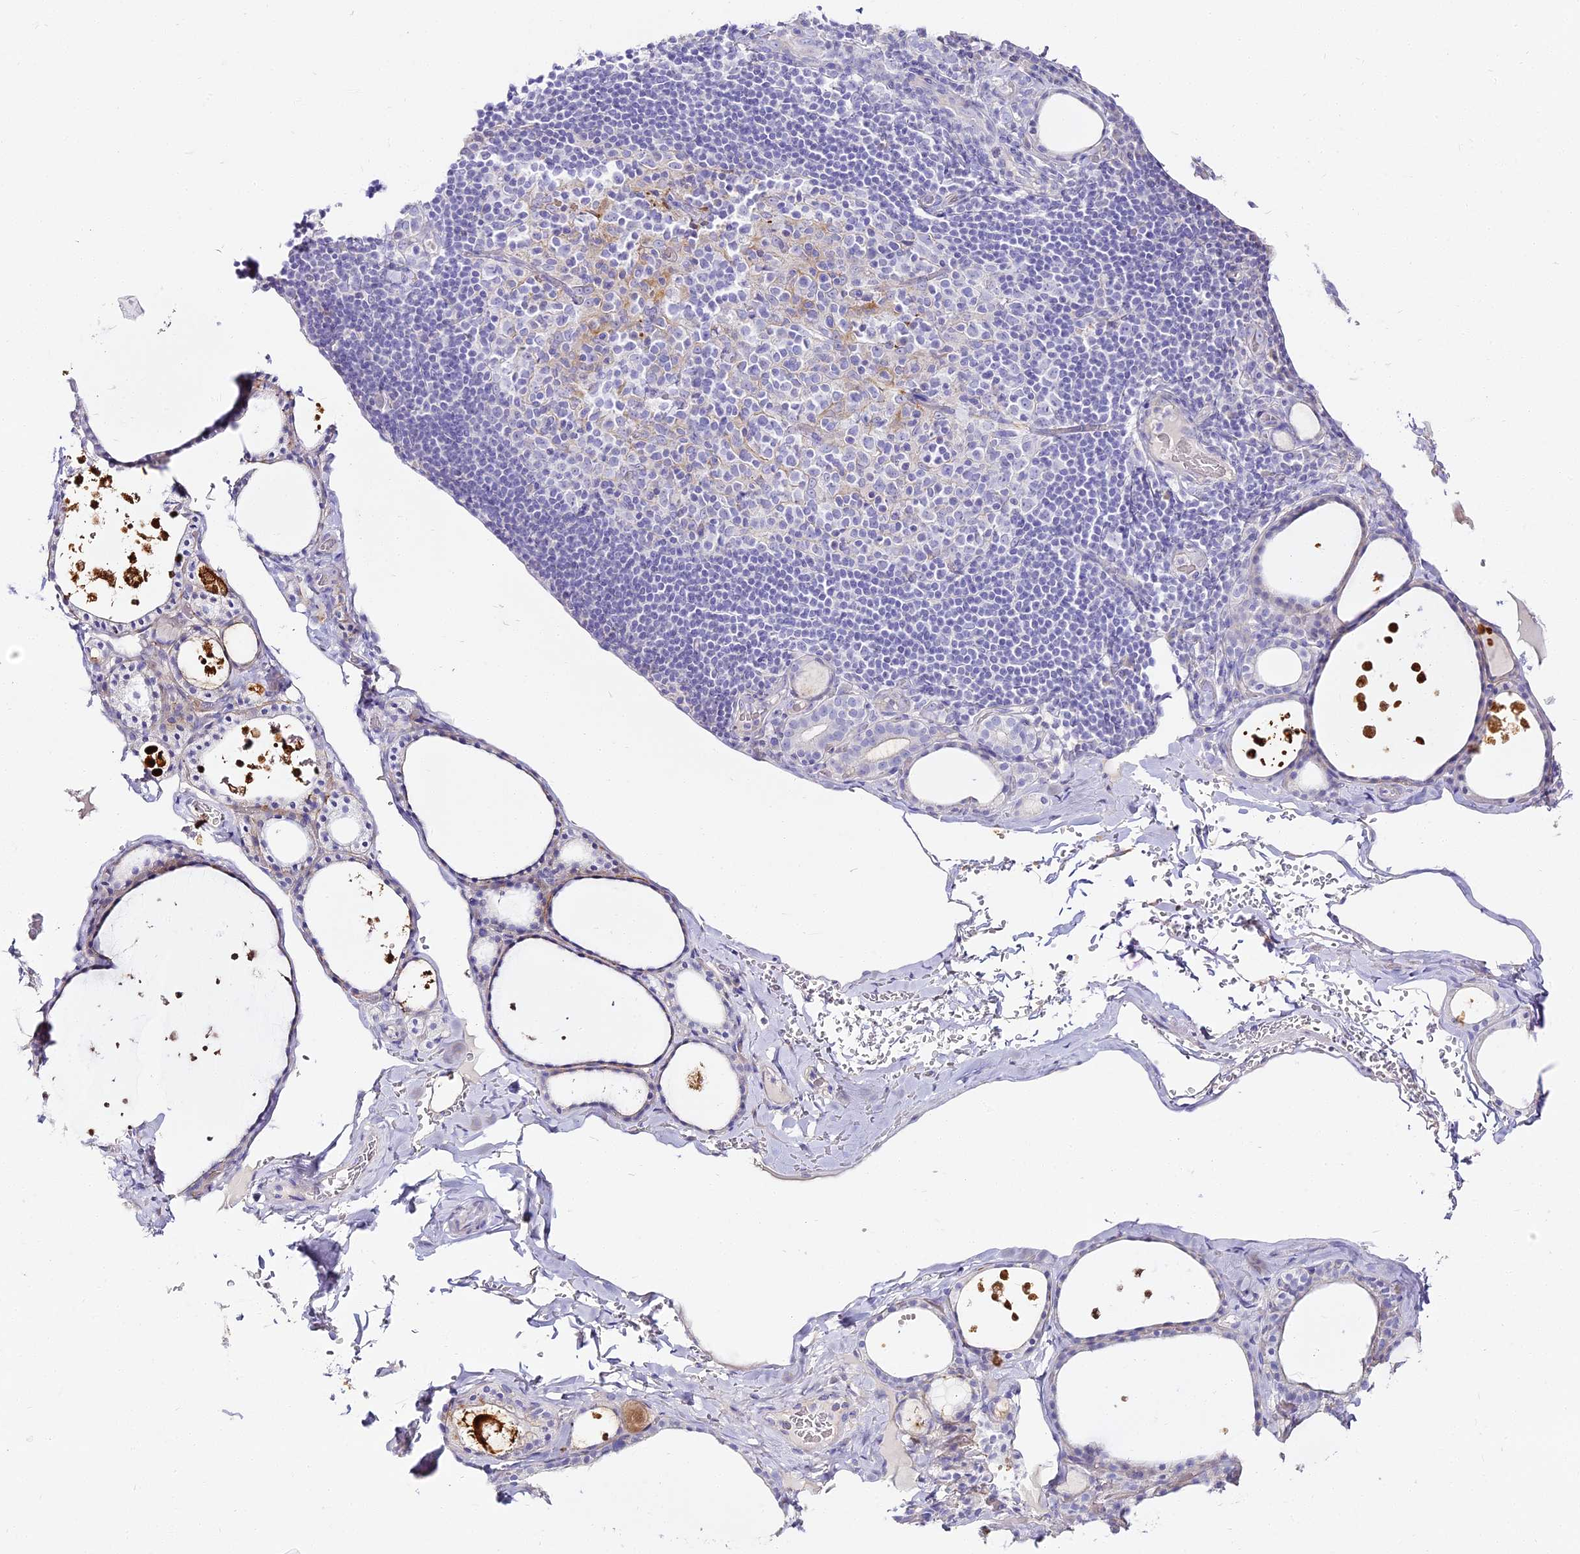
{"staining": {"intensity": "negative", "quantity": "none", "location": "none"}, "tissue": "thyroid gland", "cell_type": "Glandular cells", "image_type": "normal", "snomed": [{"axis": "morphology", "description": "Normal tissue, NOS"}, {"axis": "topography", "description": "Thyroid gland"}], "caption": "DAB immunohistochemical staining of unremarkable human thyroid gland exhibits no significant staining in glandular cells.", "gene": "ALPG", "patient": {"sex": "male", "age": 56}}